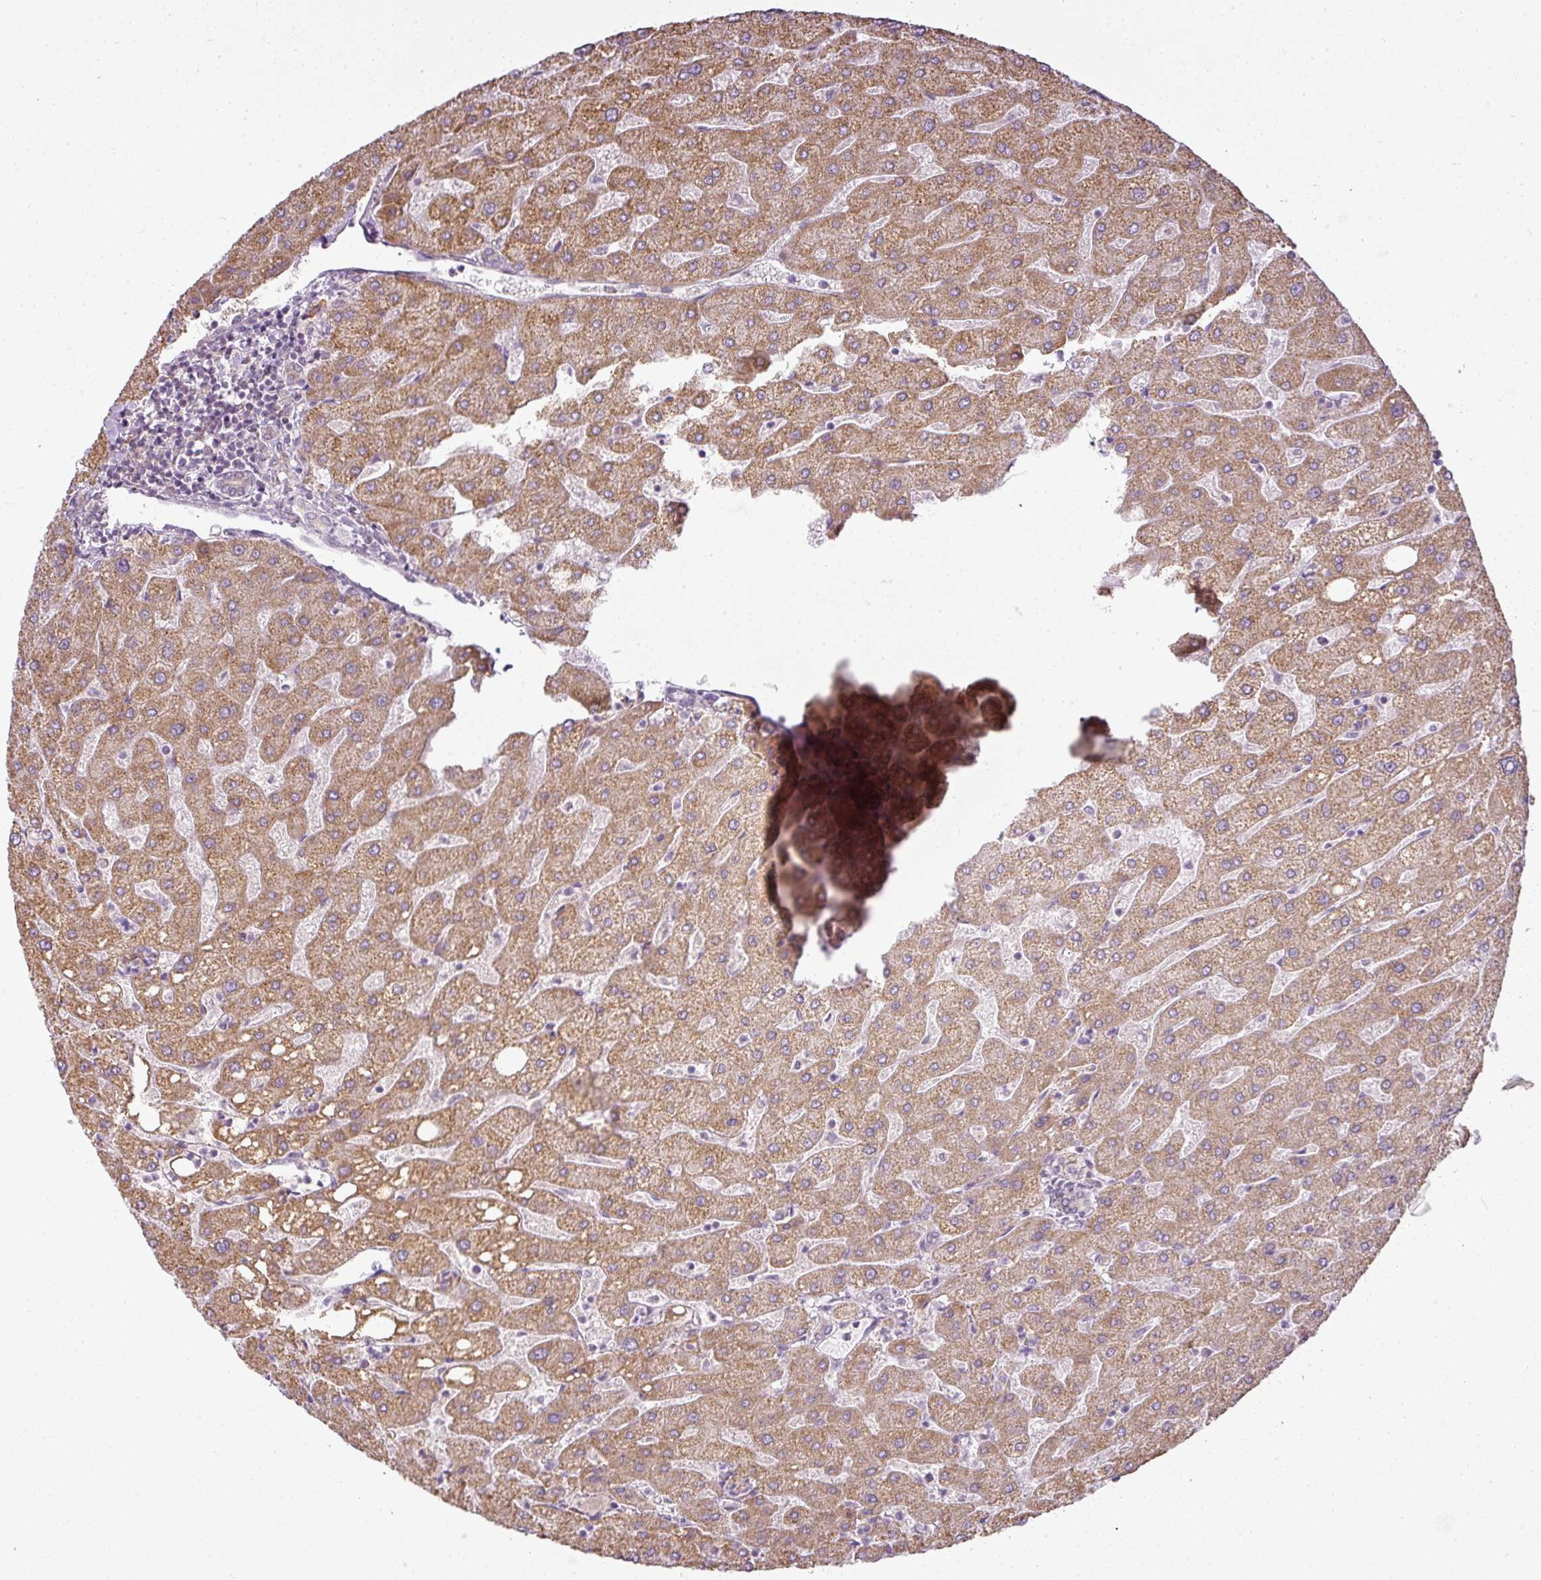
{"staining": {"intensity": "negative", "quantity": "none", "location": "none"}, "tissue": "liver", "cell_type": "Cholangiocytes", "image_type": "normal", "snomed": [{"axis": "morphology", "description": "Normal tissue, NOS"}, {"axis": "topography", "description": "Liver"}], "caption": "Immunohistochemical staining of unremarkable liver shows no significant expression in cholangiocytes. The staining is performed using DAB (3,3'-diaminobenzidine) brown chromogen with nuclei counter-stained in using hematoxylin.", "gene": "LY75", "patient": {"sex": "male", "age": 67}}